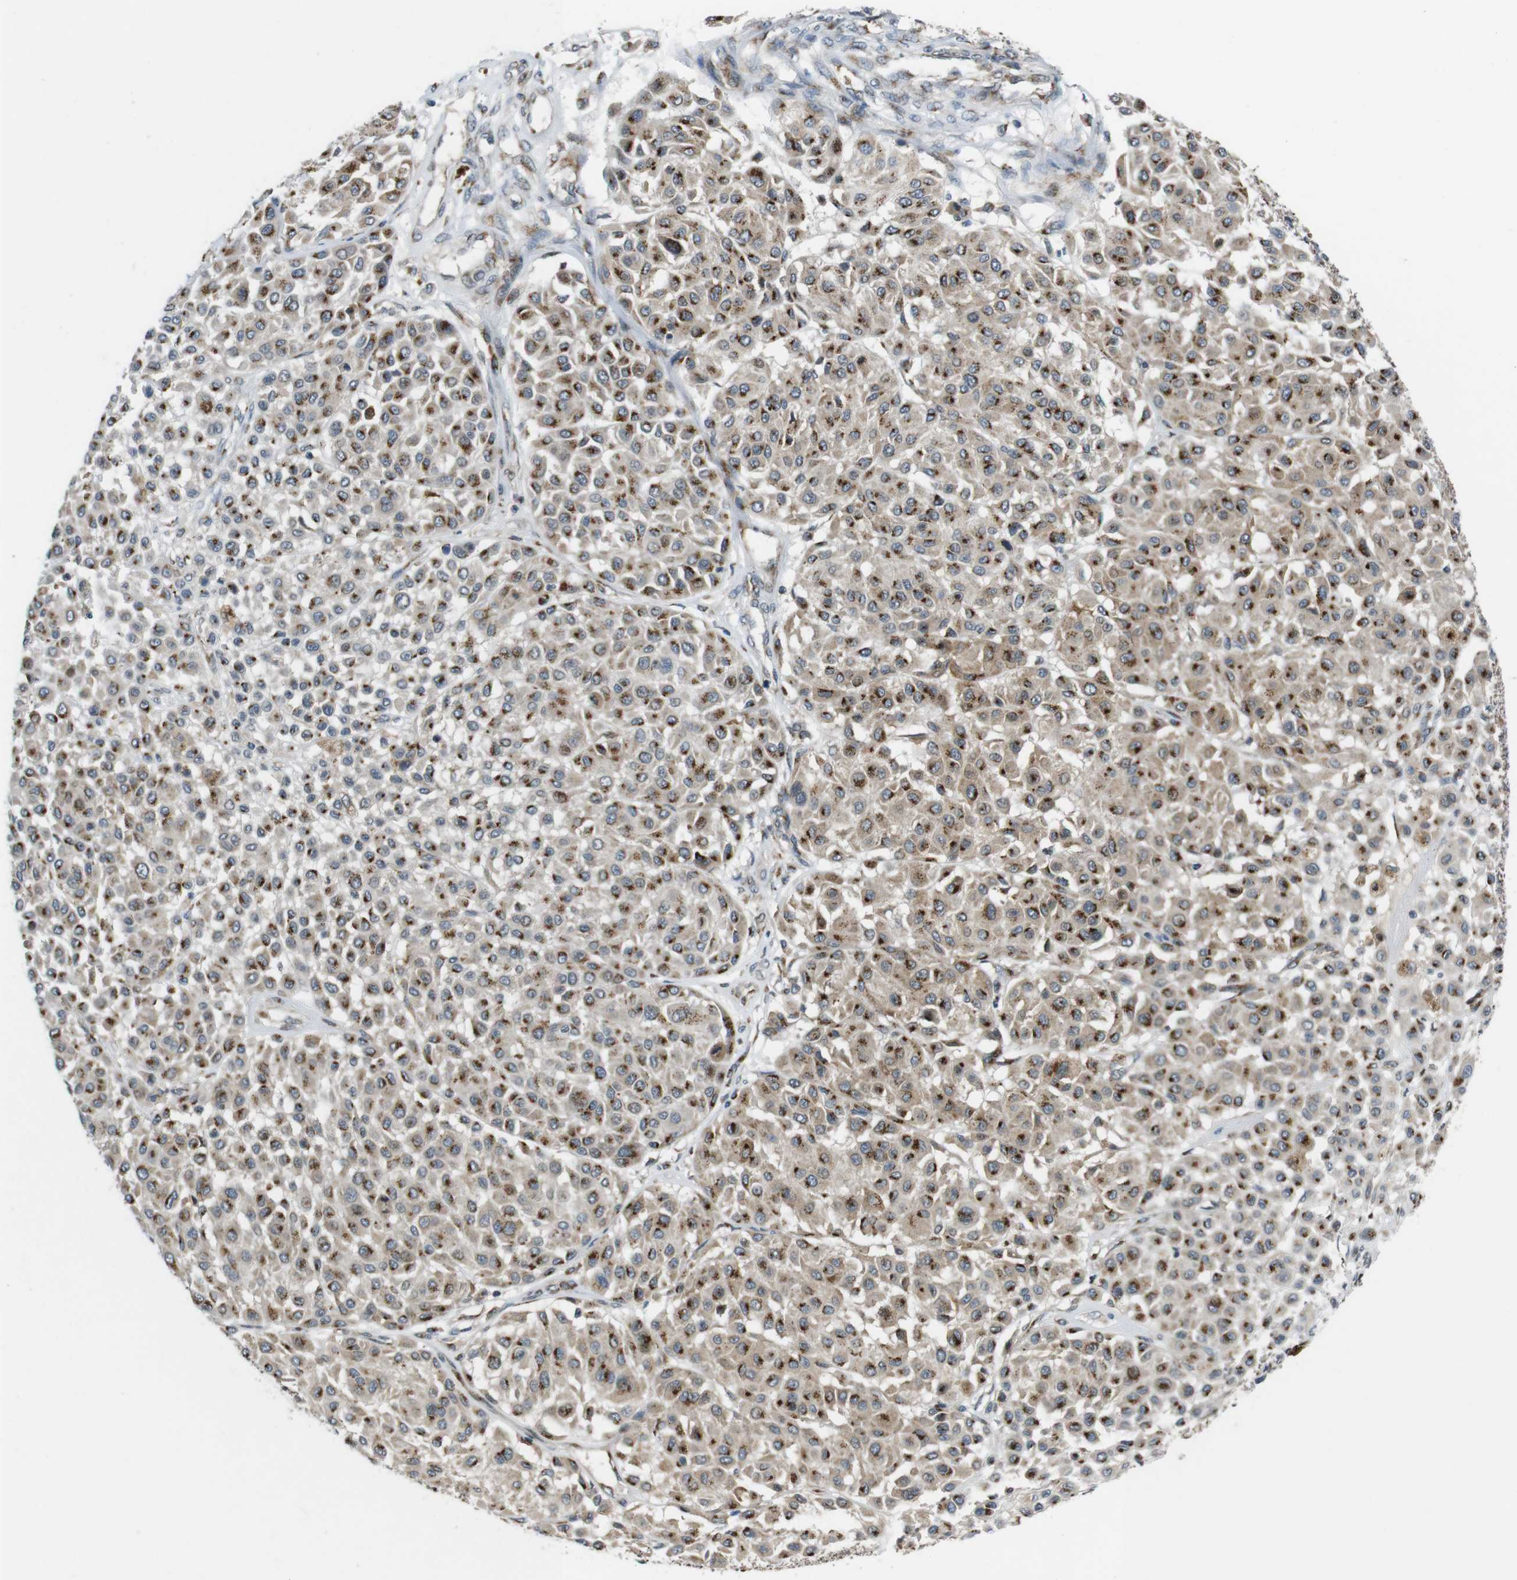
{"staining": {"intensity": "strong", "quantity": ">75%", "location": "cytoplasmic/membranous"}, "tissue": "melanoma", "cell_type": "Tumor cells", "image_type": "cancer", "snomed": [{"axis": "morphology", "description": "Malignant melanoma, Metastatic site"}, {"axis": "topography", "description": "Soft tissue"}], "caption": "Immunohistochemistry of human malignant melanoma (metastatic site) demonstrates high levels of strong cytoplasmic/membranous staining in about >75% of tumor cells.", "gene": "ZFPL1", "patient": {"sex": "male", "age": 41}}